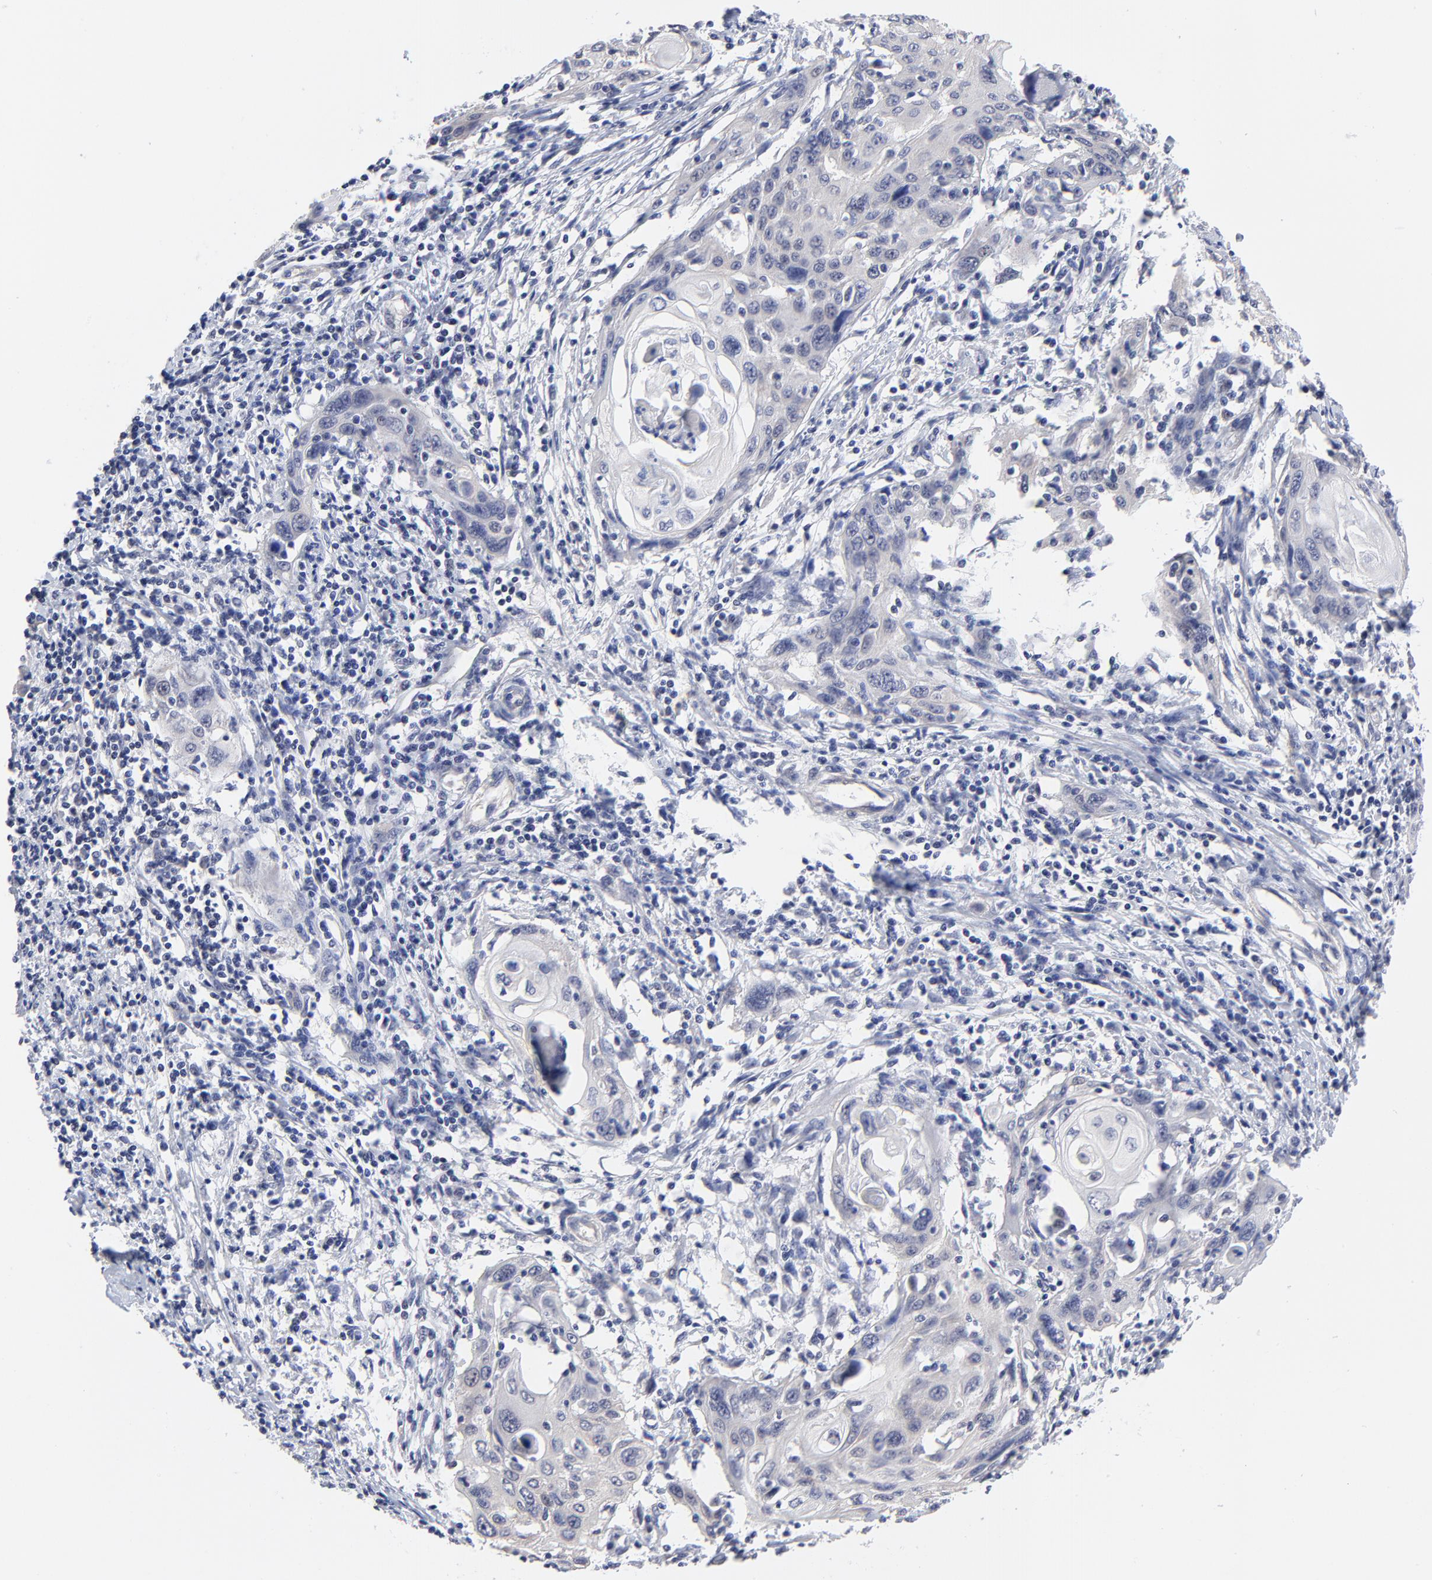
{"staining": {"intensity": "negative", "quantity": "none", "location": "none"}, "tissue": "cervical cancer", "cell_type": "Tumor cells", "image_type": "cancer", "snomed": [{"axis": "morphology", "description": "Squamous cell carcinoma, NOS"}, {"axis": "topography", "description": "Cervix"}], "caption": "This histopathology image is of cervical squamous cell carcinoma stained with IHC to label a protein in brown with the nuclei are counter-stained blue. There is no positivity in tumor cells. (Immunohistochemistry (ihc), brightfield microscopy, high magnification).", "gene": "FBXO8", "patient": {"sex": "female", "age": 54}}